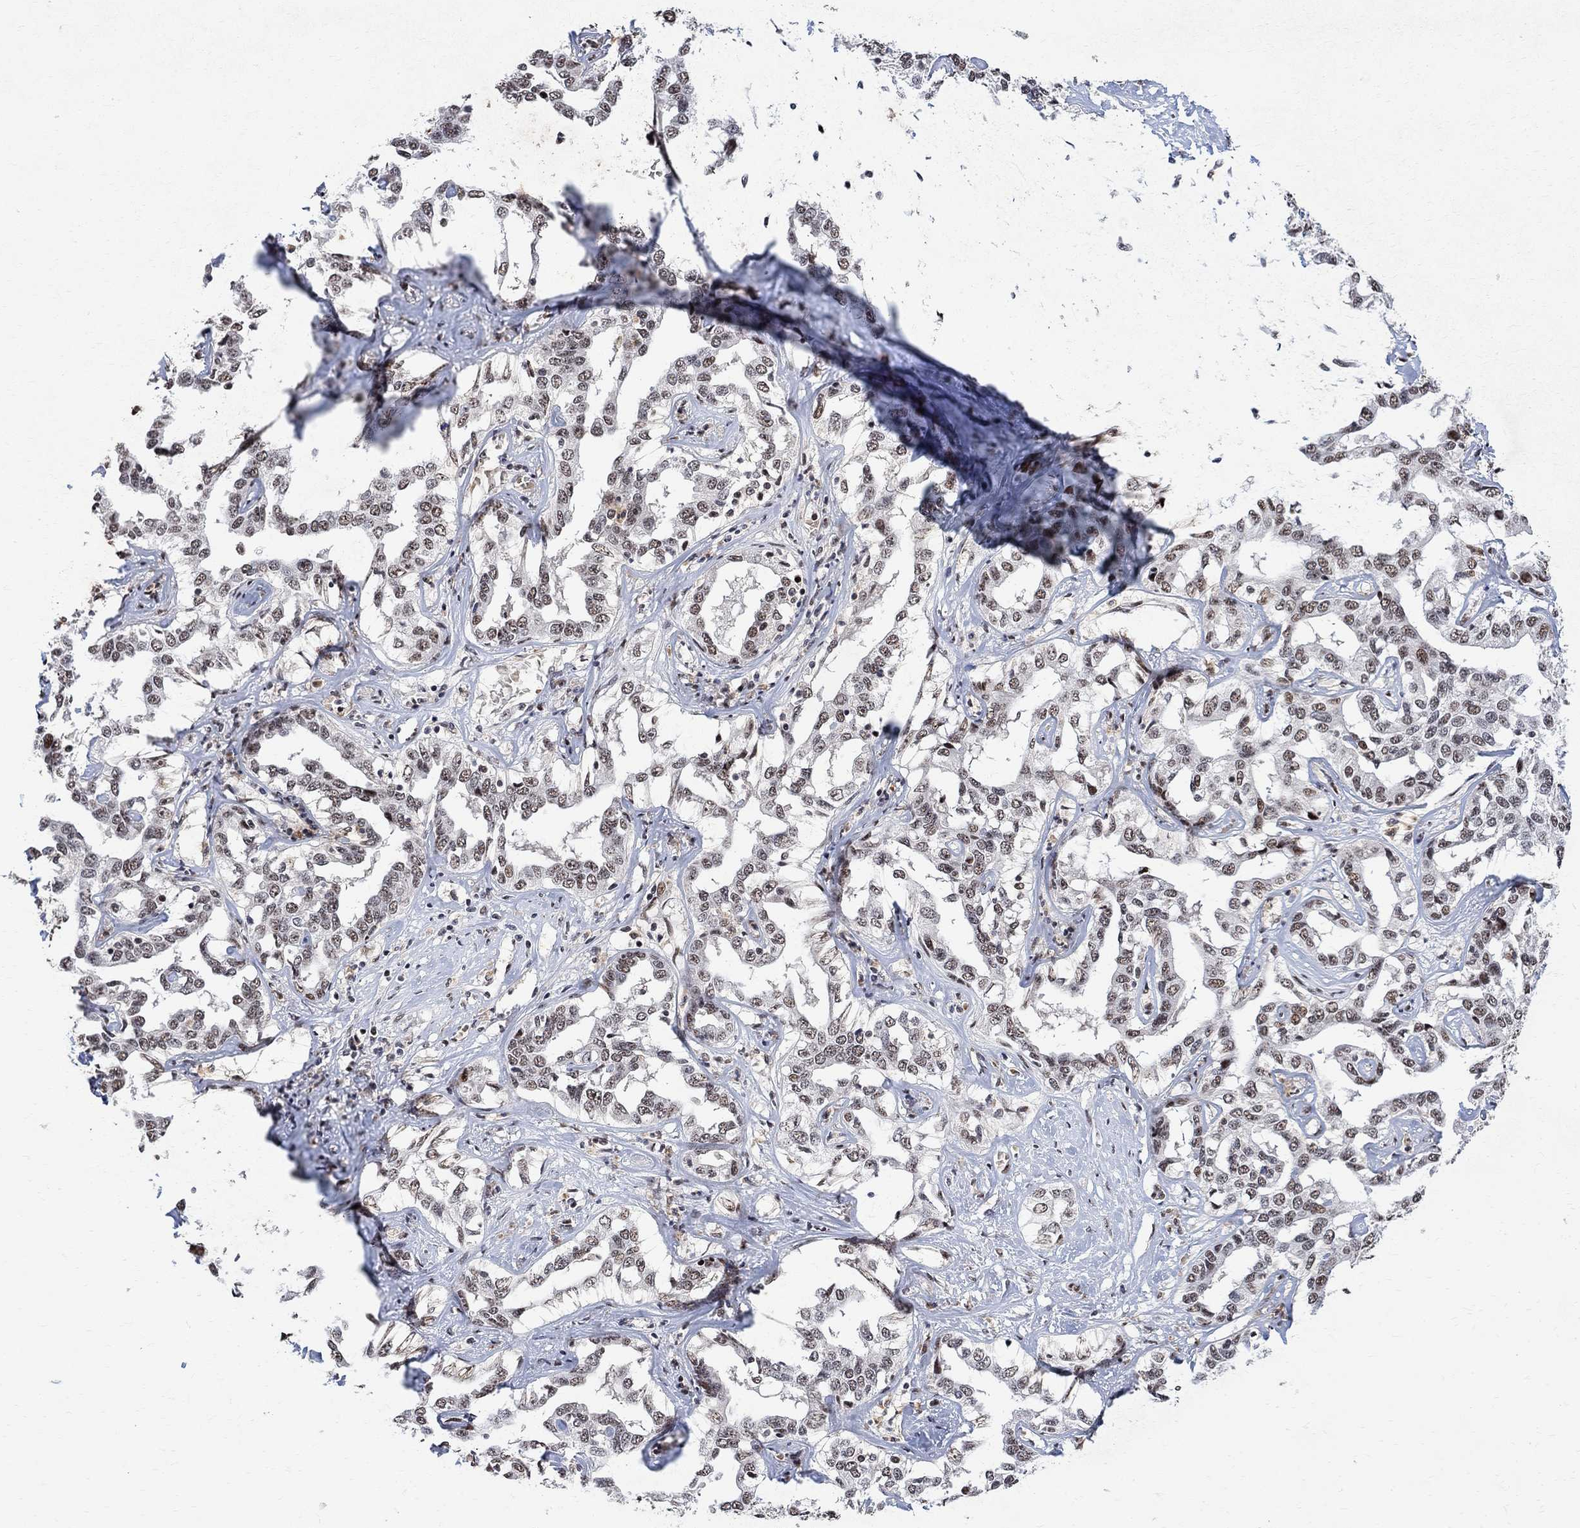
{"staining": {"intensity": "weak", "quantity": ">75%", "location": "nuclear"}, "tissue": "liver cancer", "cell_type": "Tumor cells", "image_type": "cancer", "snomed": [{"axis": "morphology", "description": "Cholangiocarcinoma"}, {"axis": "topography", "description": "Liver"}], "caption": "Cholangiocarcinoma (liver) stained with immunohistochemistry displays weak nuclear positivity in about >75% of tumor cells.", "gene": "E4F1", "patient": {"sex": "male", "age": 59}}